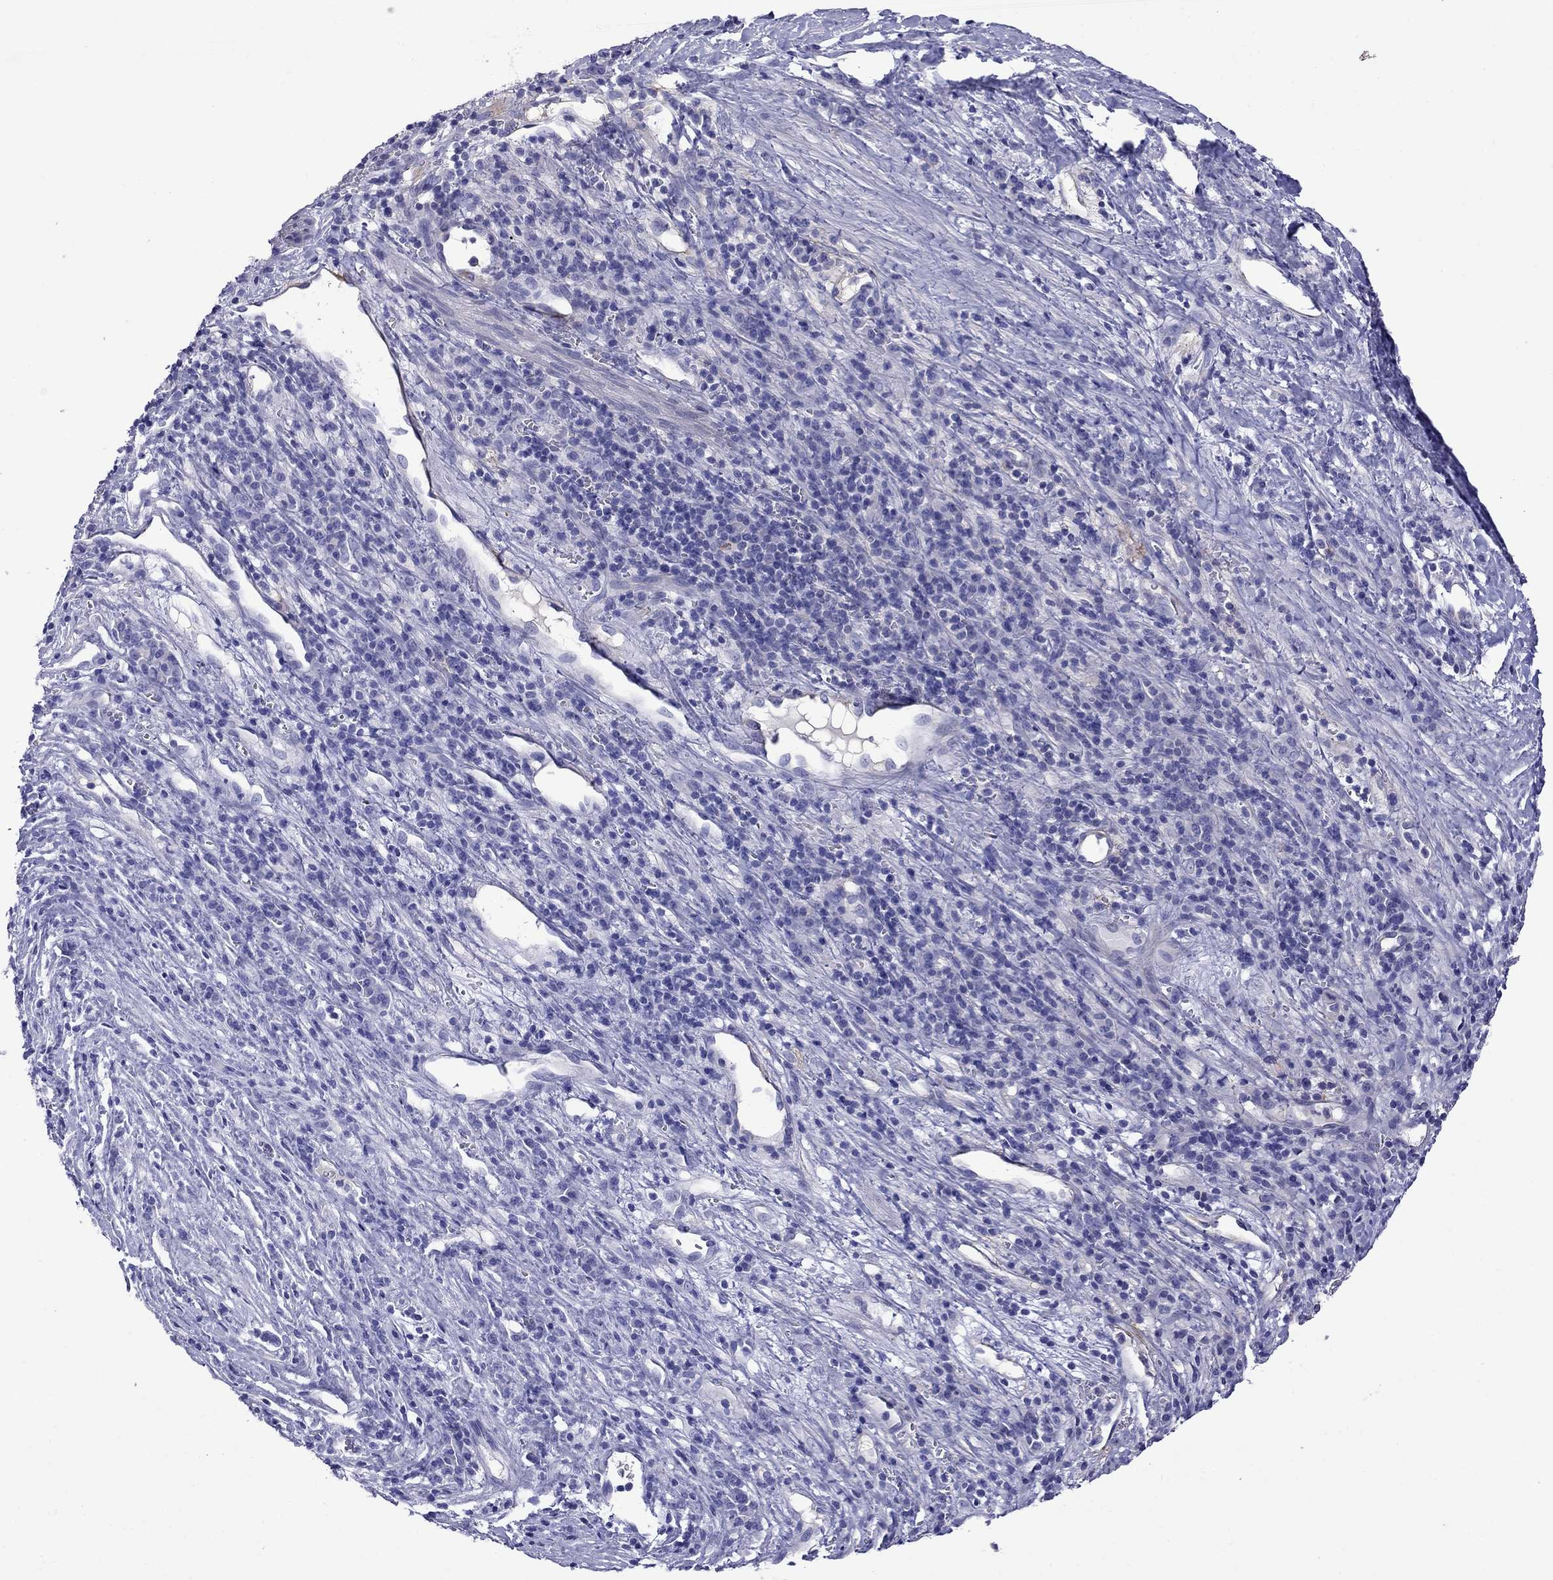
{"staining": {"intensity": "negative", "quantity": "none", "location": "none"}, "tissue": "liver cancer", "cell_type": "Tumor cells", "image_type": "cancer", "snomed": [{"axis": "morphology", "description": "Carcinoma, Hepatocellular, NOS"}, {"axis": "topography", "description": "Liver"}], "caption": "Immunohistochemistry (IHC) photomicrograph of neoplastic tissue: hepatocellular carcinoma (liver) stained with DAB reveals no significant protein expression in tumor cells.", "gene": "STAR", "patient": {"sex": "female", "age": 60}}